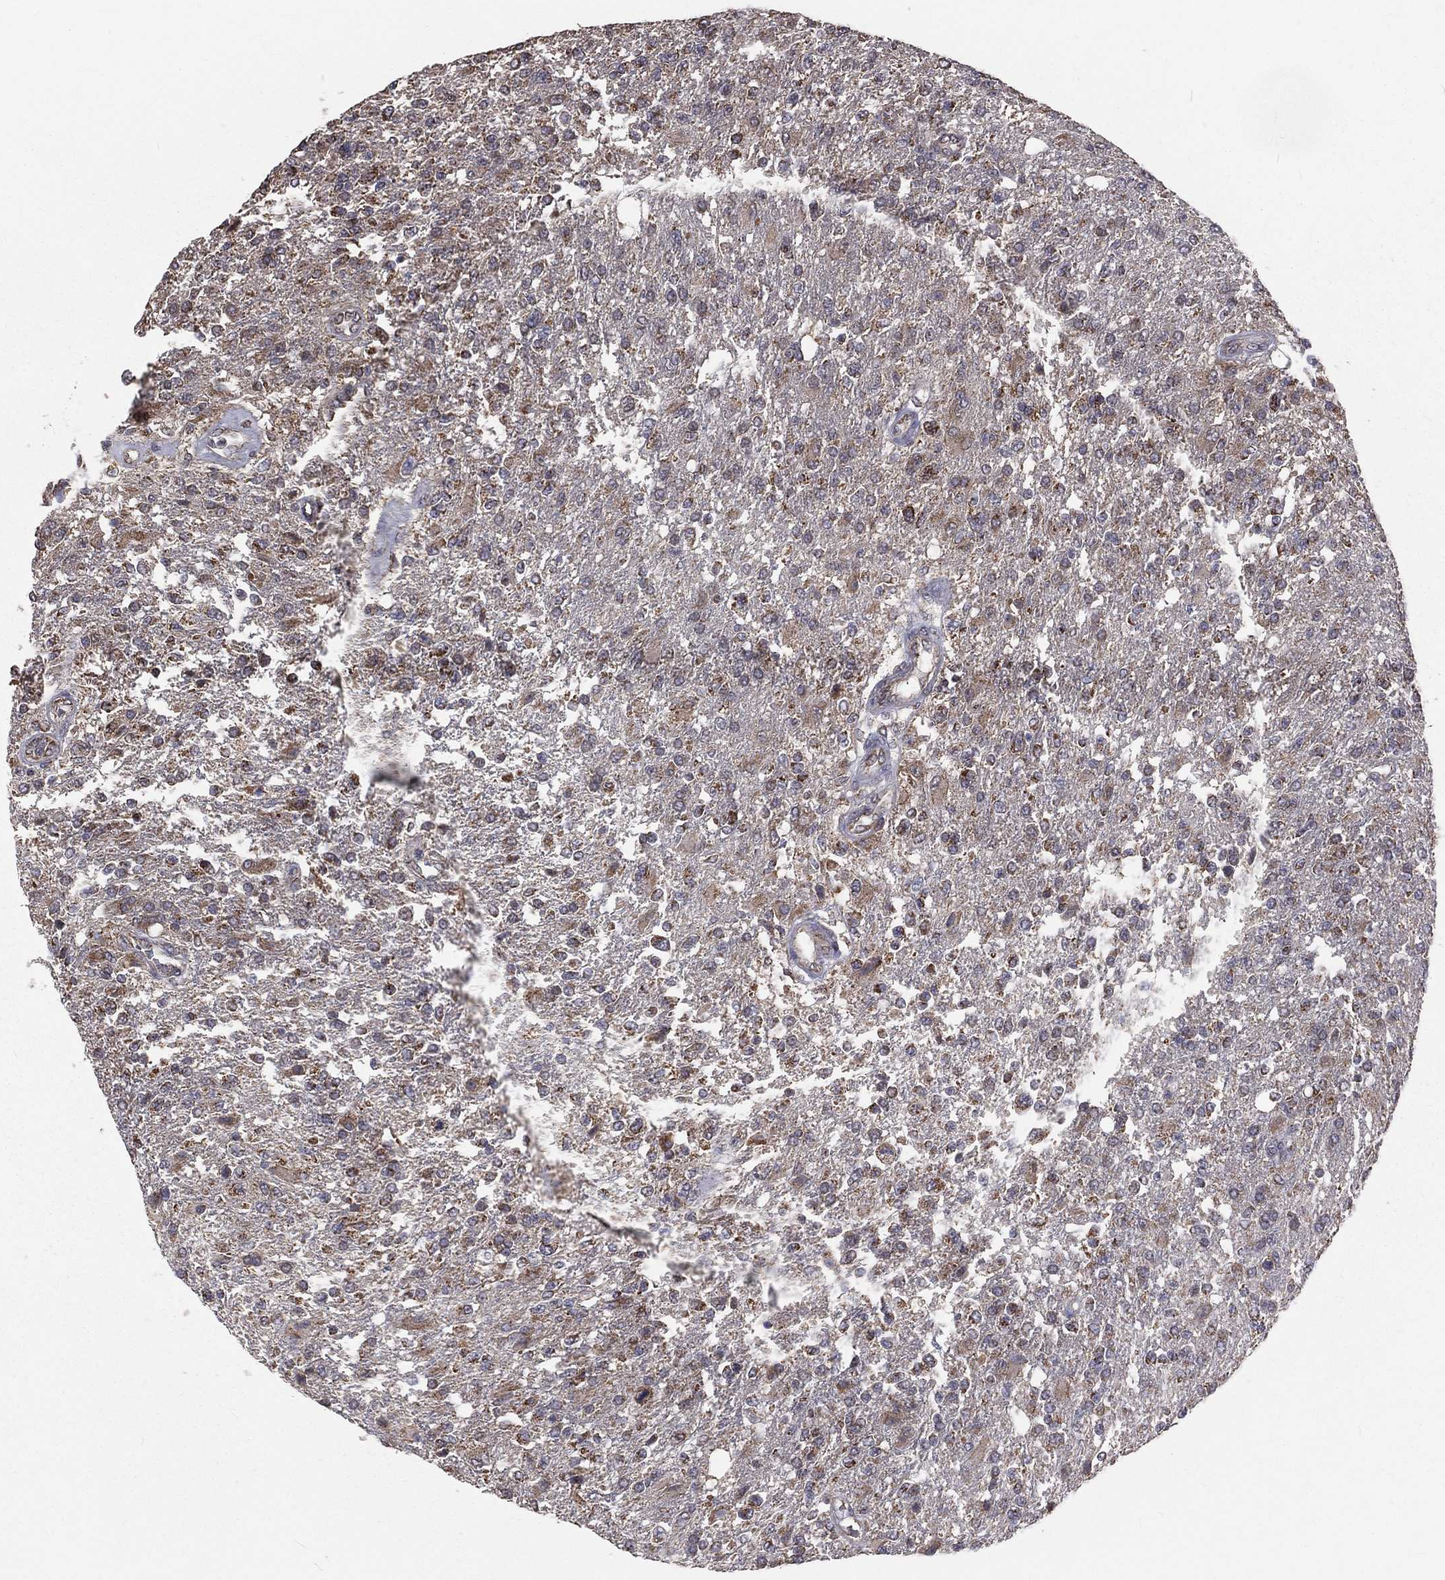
{"staining": {"intensity": "moderate", "quantity": "<25%", "location": "cytoplasmic/membranous"}, "tissue": "glioma", "cell_type": "Tumor cells", "image_type": "cancer", "snomed": [{"axis": "morphology", "description": "Glioma, malignant, High grade"}, {"axis": "topography", "description": "Brain"}], "caption": "Immunohistochemical staining of human glioma demonstrates low levels of moderate cytoplasmic/membranous staining in approximately <25% of tumor cells. (Stains: DAB (3,3'-diaminobenzidine) in brown, nuclei in blue, Microscopy: brightfield microscopy at high magnification).", "gene": "MRPL46", "patient": {"sex": "male", "age": 56}}